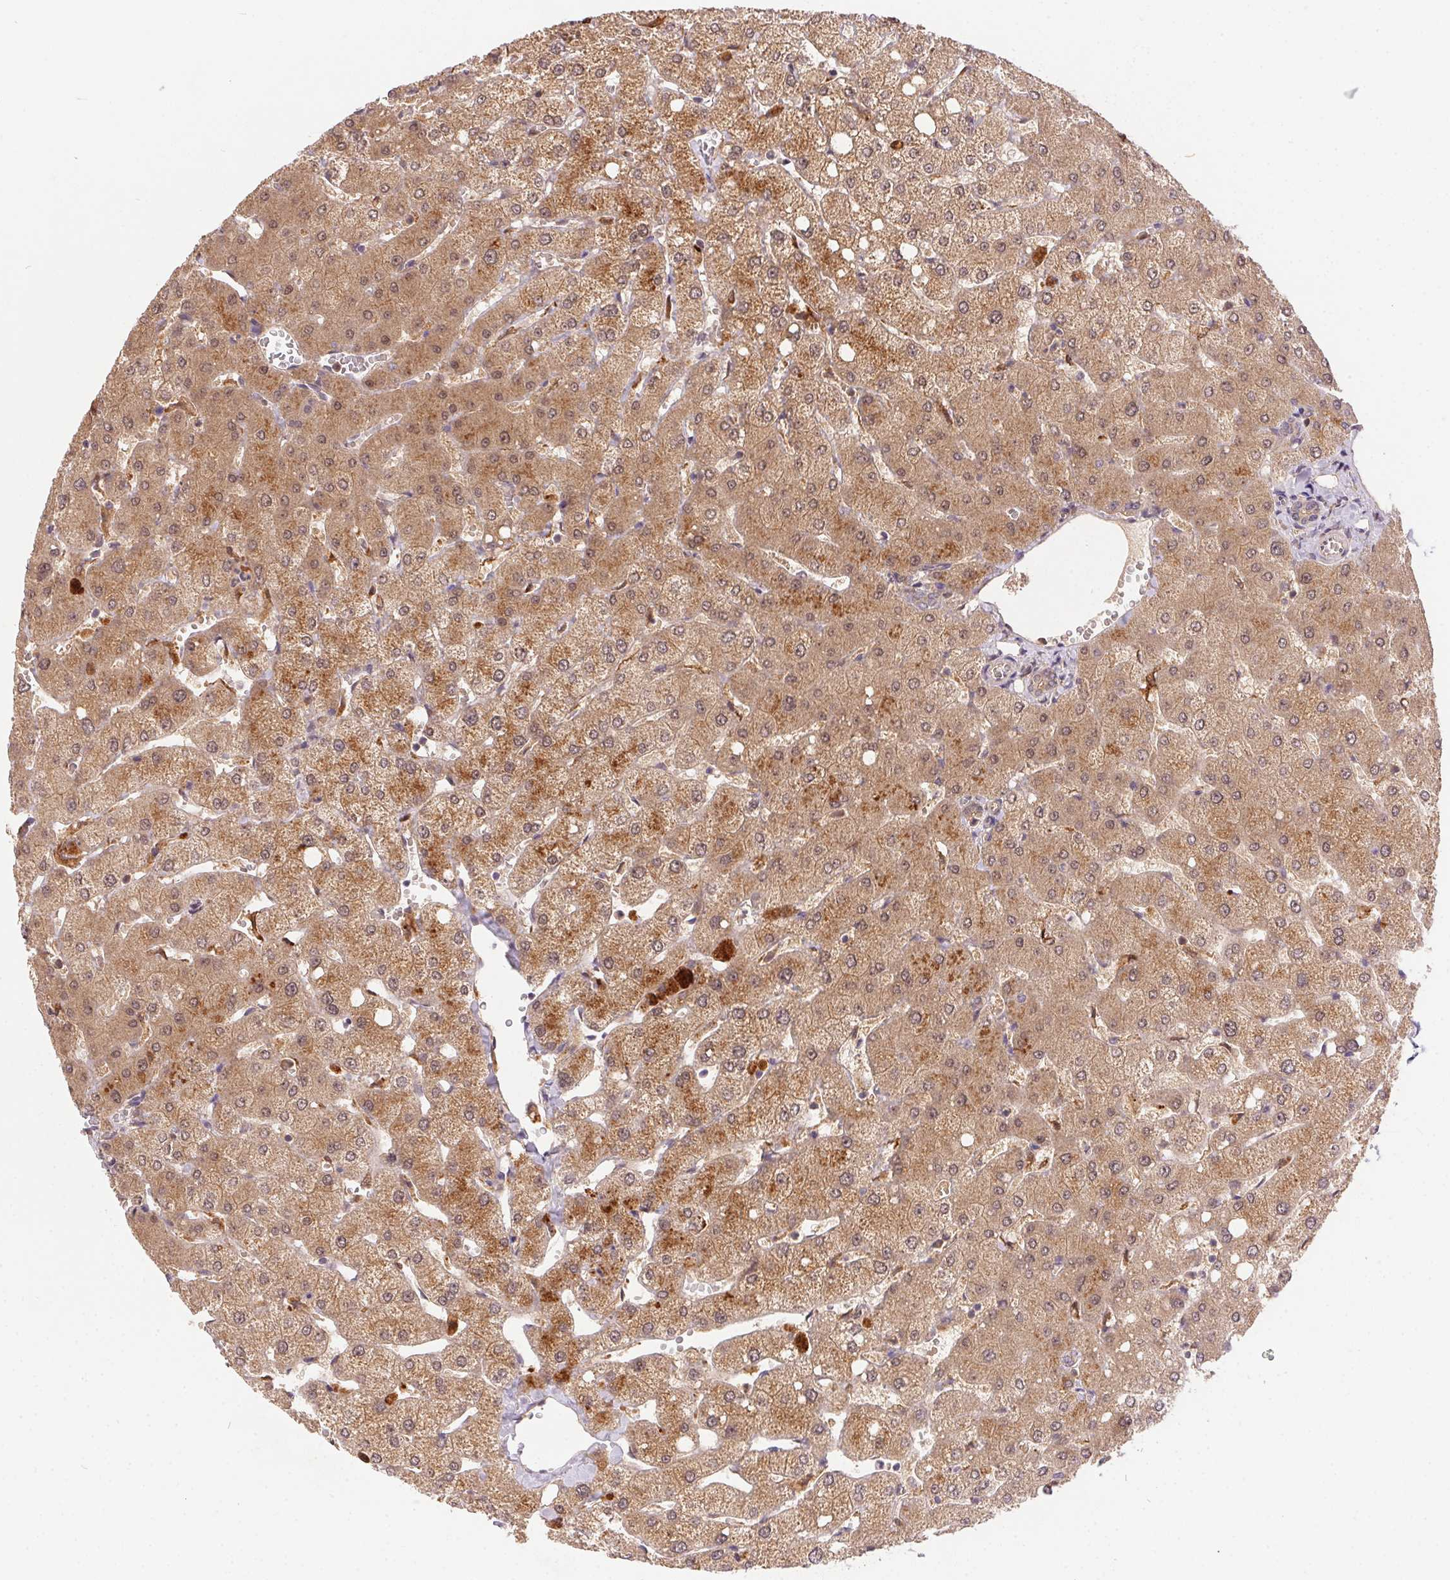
{"staining": {"intensity": "negative", "quantity": "none", "location": "none"}, "tissue": "liver", "cell_type": "Cholangiocytes", "image_type": "normal", "snomed": [{"axis": "morphology", "description": "Normal tissue, NOS"}, {"axis": "topography", "description": "Liver"}], "caption": "The photomicrograph demonstrates no staining of cholangiocytes in unremarkable liver. (Stains: DAB immunohistochemistry with hematoxylin counter stain, Microscopy: brightfield microscopy at high magnification).", "gene": "NUDT16", "patient": {"sex": "female", "age": 54}}